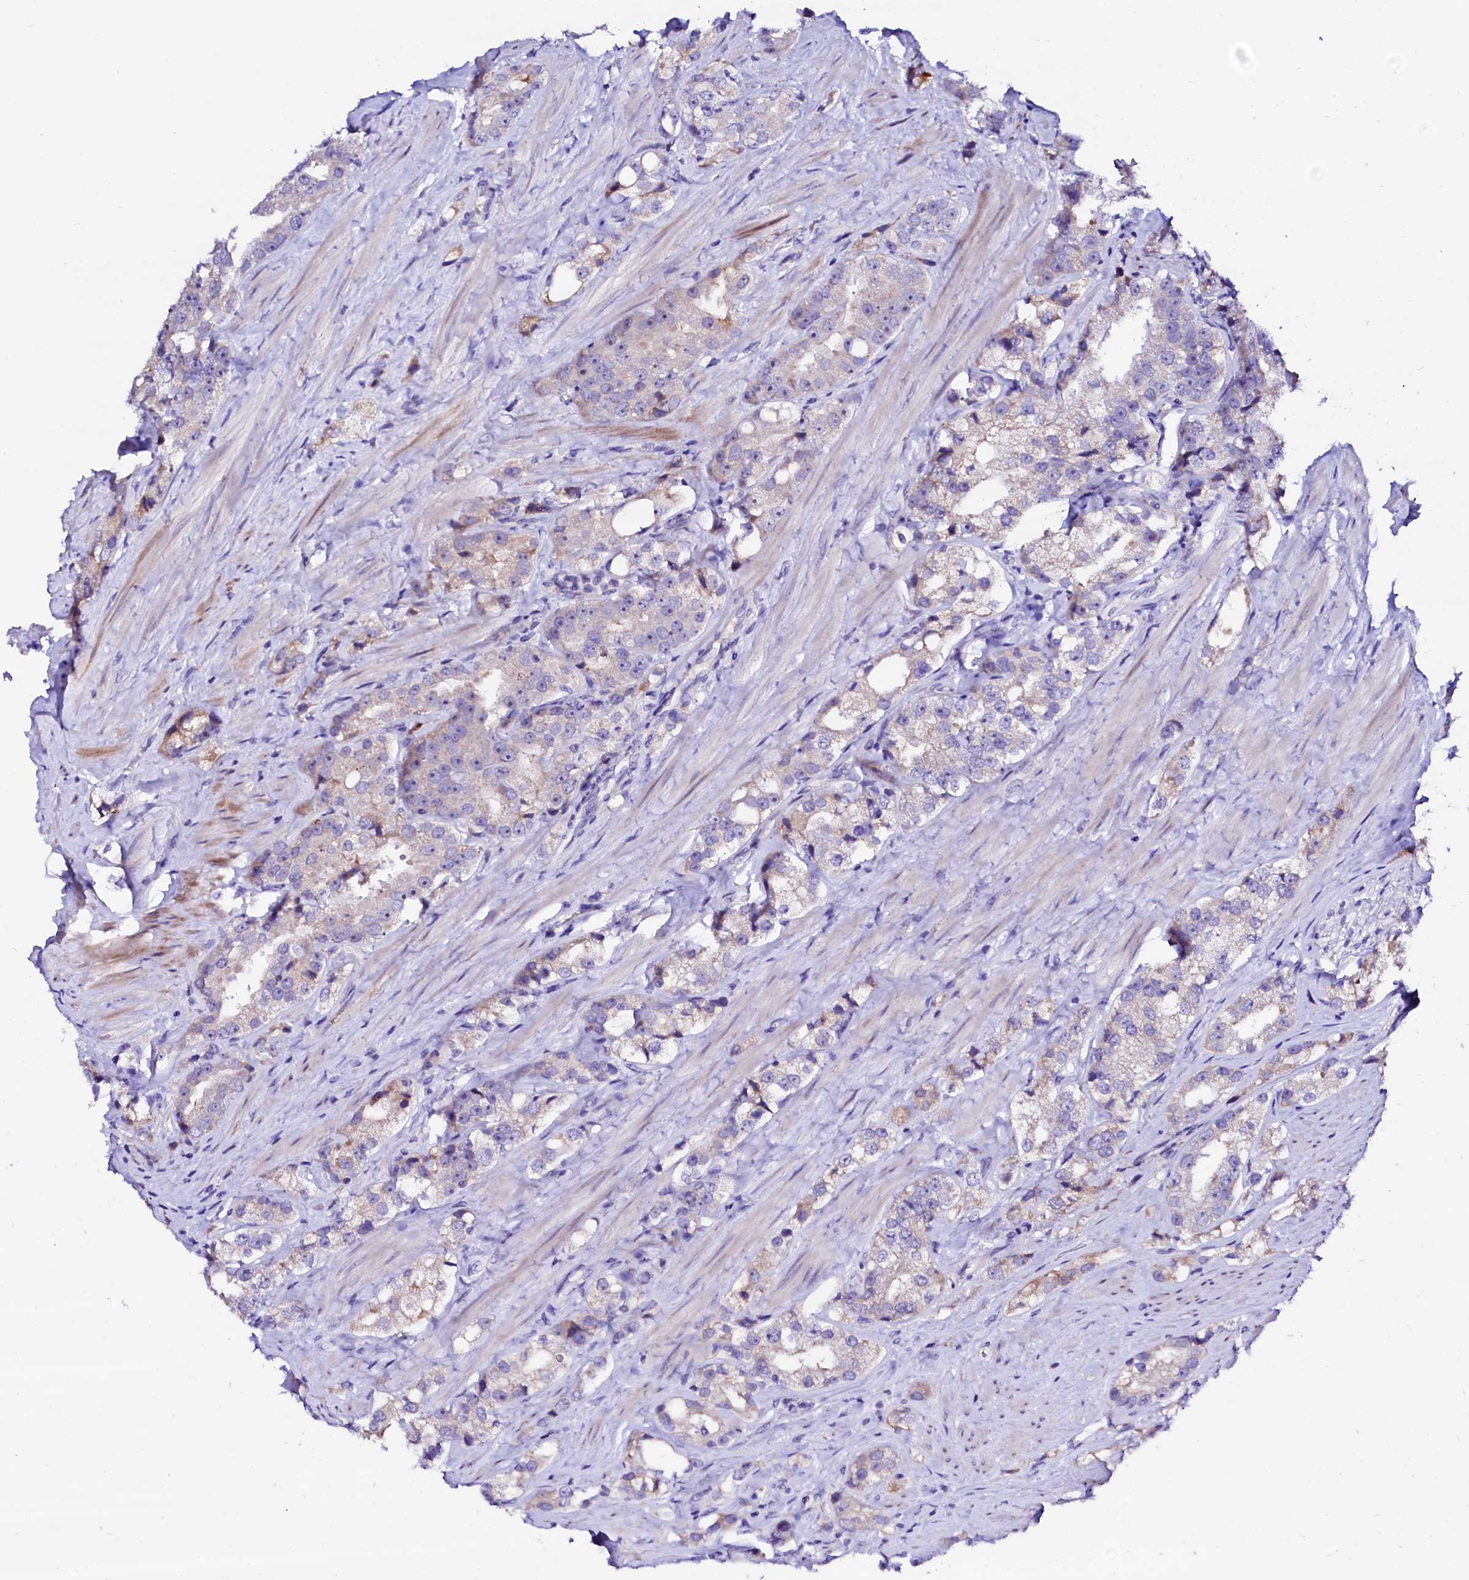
{"staining": {"intensity": "negative", "quantity": "none", "location": "none"}, "tissue": "prostate cancer", "cell_type": "Tumor cells", "image_type": "cancer", "snomed": [{"axis": "morphology", "description": "Adenocarcinoma, NOS"}, {"axis": "topography", "description": "Prostate"}], "caption": "High magnification brightfield microscopy of prostate cancer stained with DAB (3,3'-diaminobenzidine) (brown) and counterstained with hematoxylin (blue): tumor cells show no significant expression.", "gene": "BTBD16", "patient": {"sex": "male", "age": 79}}